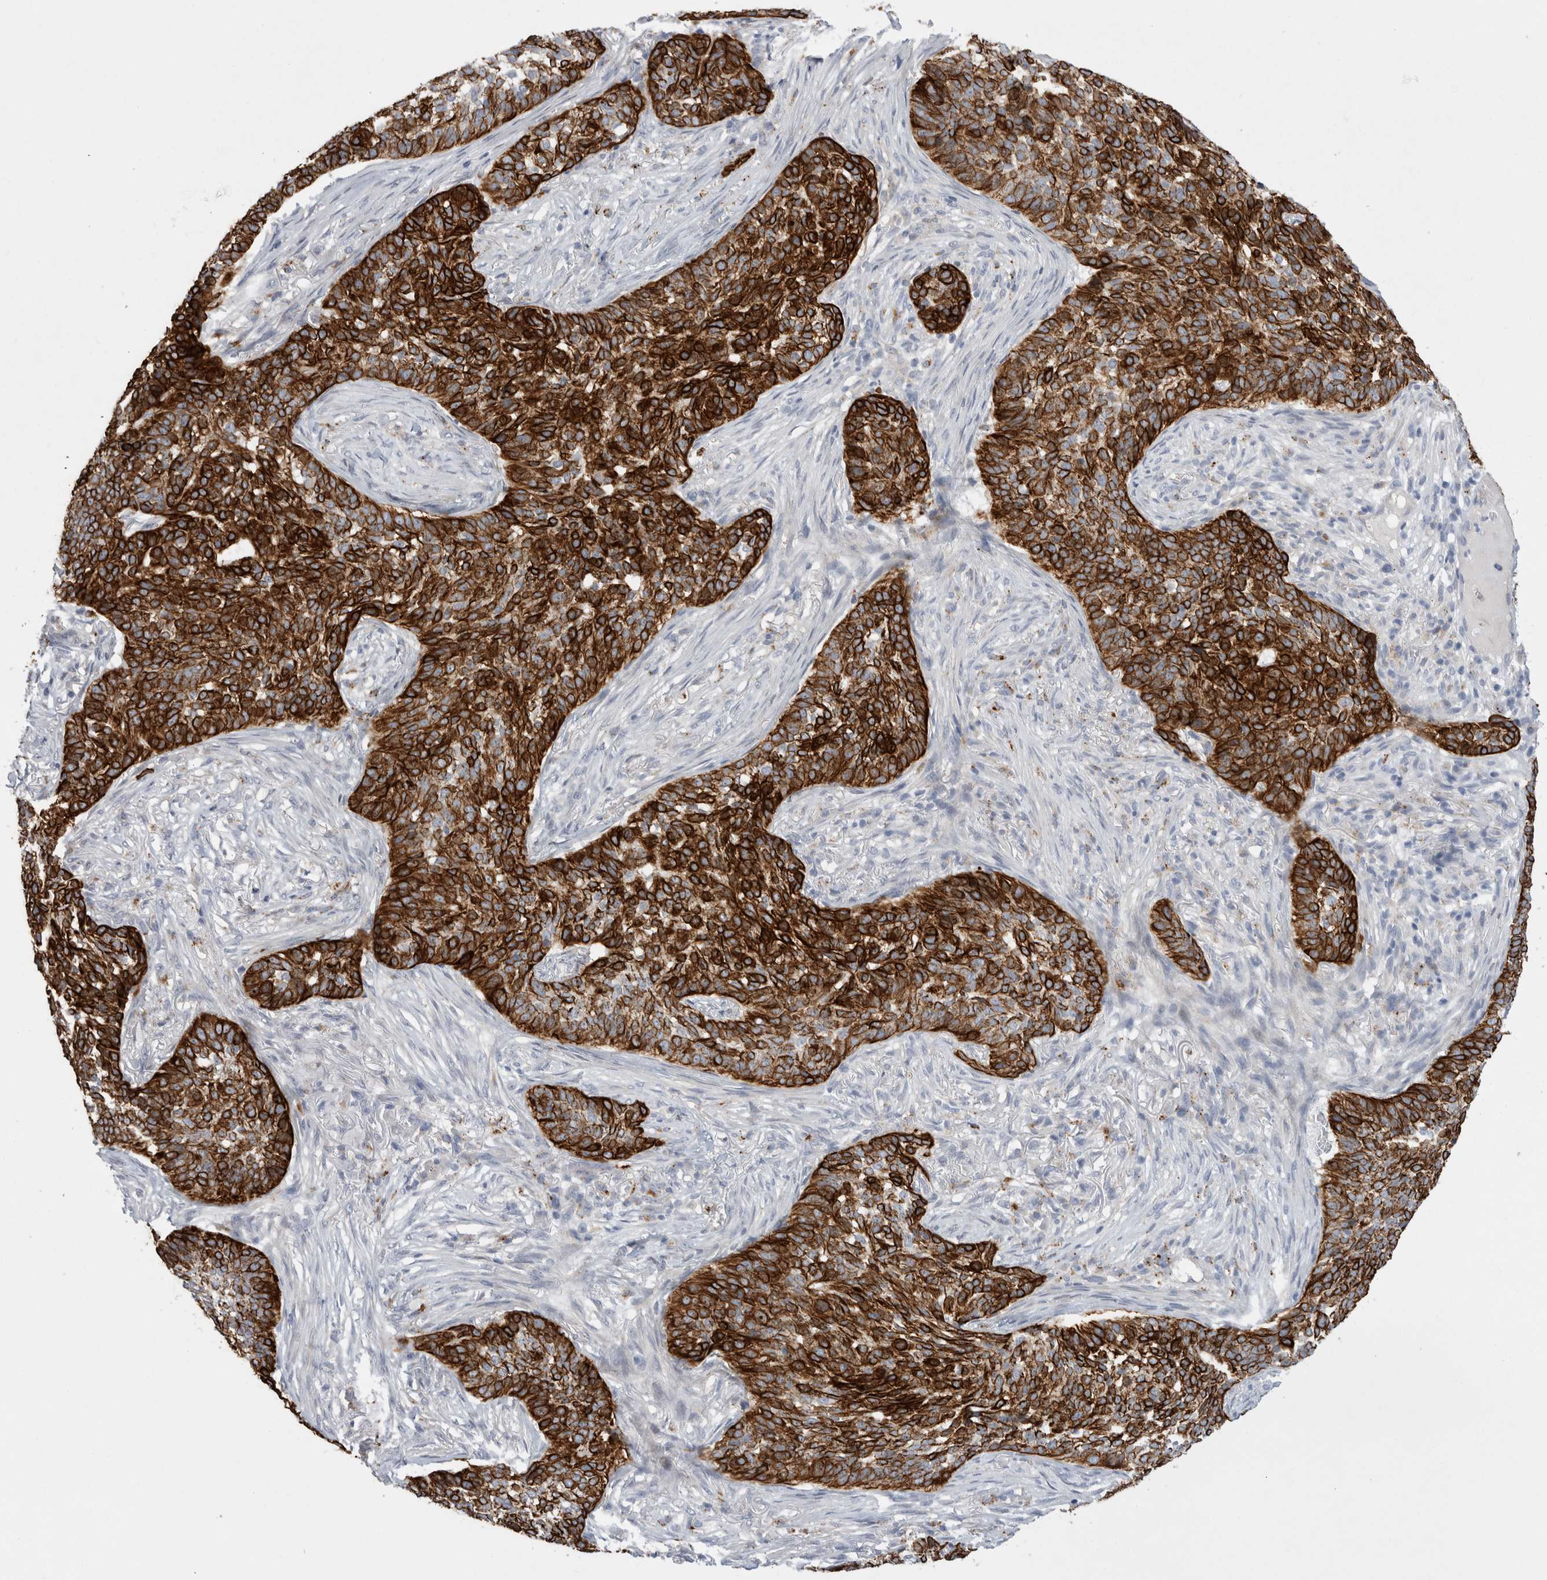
{"staining": {"intensity": "strong", "quantity": ">75%", "location": "cytoplasmic/membranous"}, "tissue": "skin cancer", "cell_type": "Tumor cells", "image_type": "cancer", "snomed": [{"axis": "morphology", "description": "Basal cell carcinoma"}, {"axis": "topography", "description": "Skin"}], "caption": "Skin cancer stained with IHC reveals strong cytoplasmic/membranous staining in about >75% of tumor cells. Nuclei are stained in blue.", "gene": "GAA", "patient": {"sex": "male", "age": 85}}